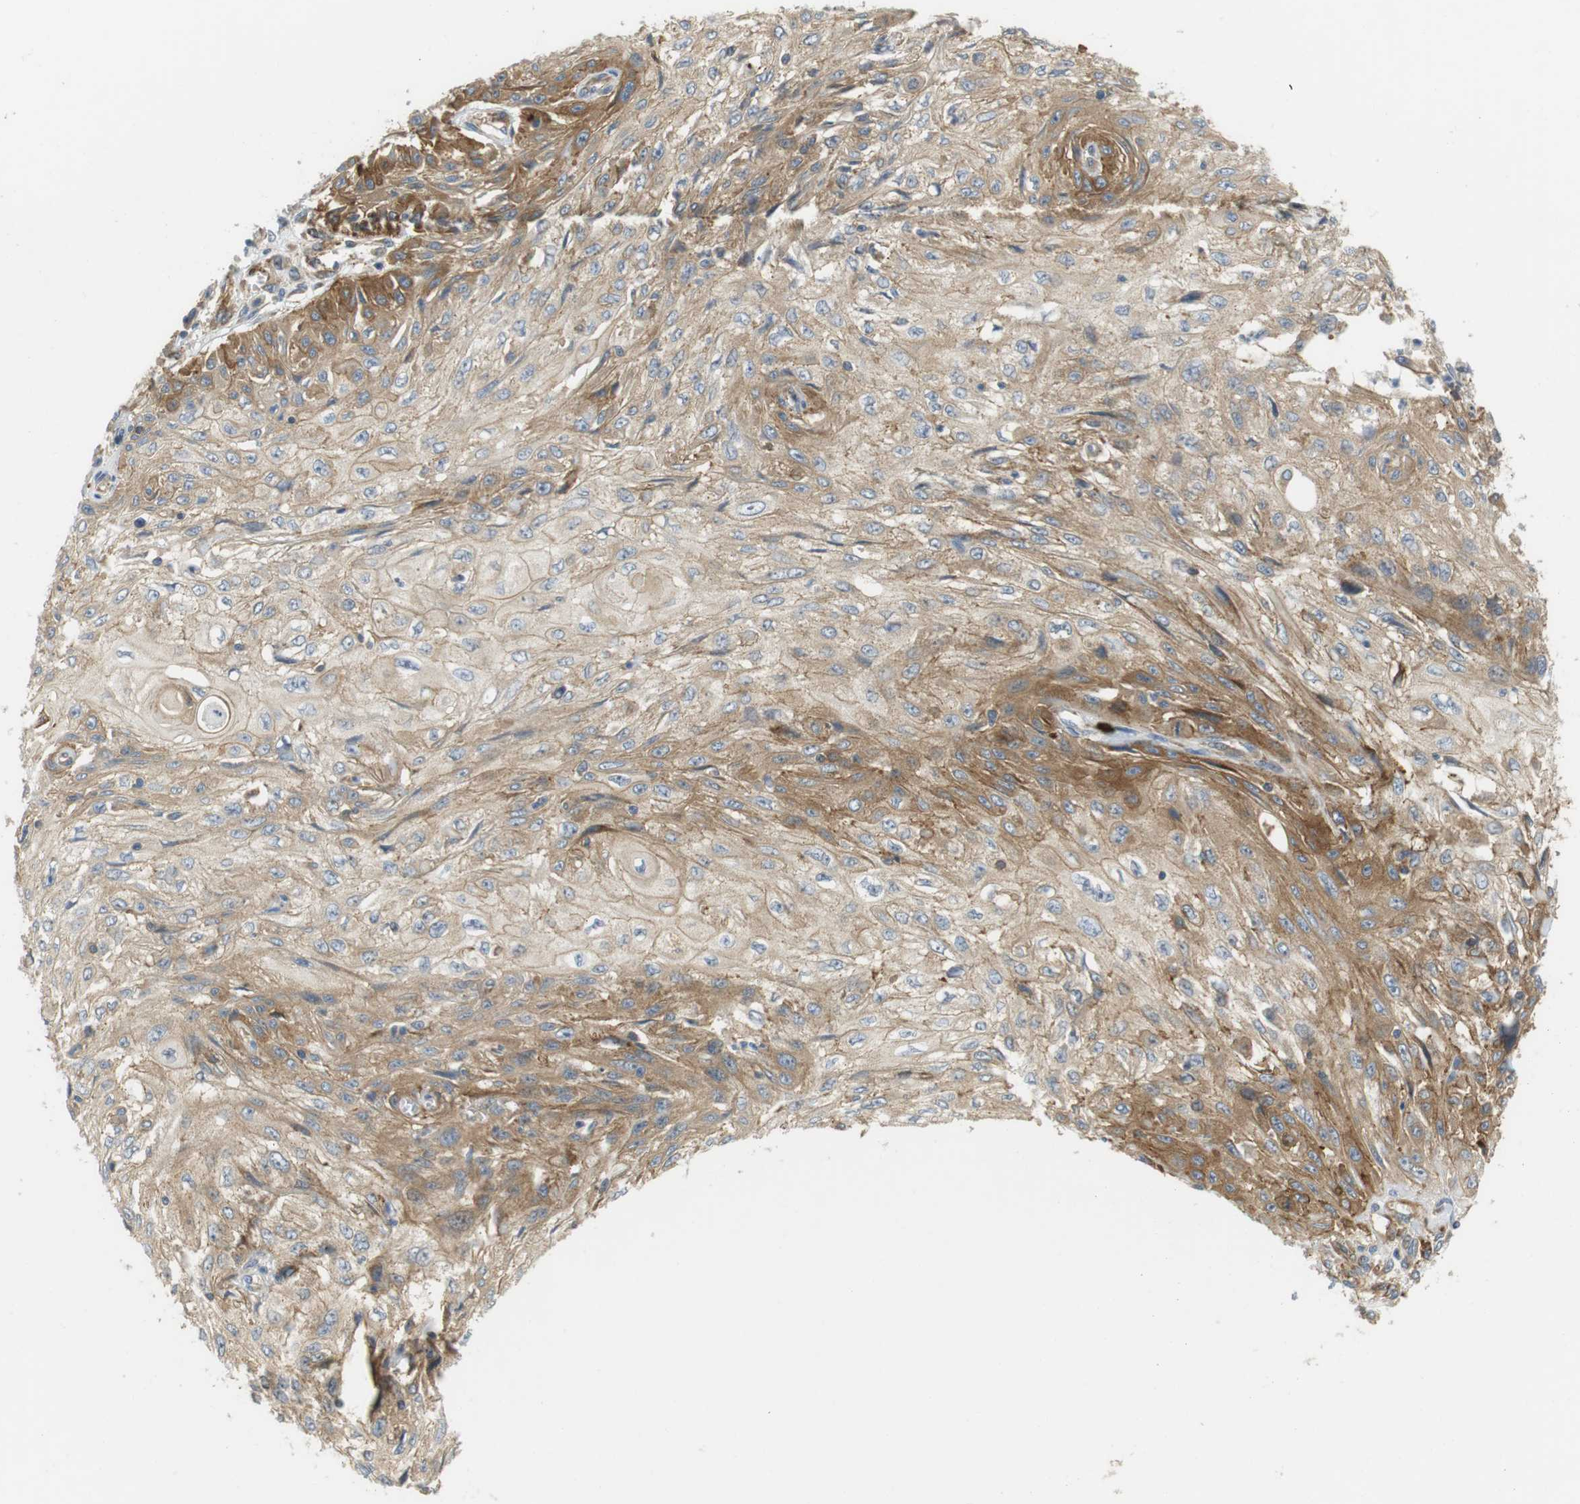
{"staining": {"intensity": "moderate", "quantity": ">75%", "location": "cytoplasmic/membranous"}, "tissue": "skin cancer", "cell_type": "Tumor cells", "image_type": "cancer", "snomed": [{"axis": "morphology", "description": "Squamous cell carcinoma, NOS"}, {"axis": "topography", "description": "Skin"}], "caption": "Skin squamous cell carcinoma stained with DAB immunohistochemistry shows medium levels of moderate cytoplasmic/membranous staining in about >75% of tumor cells. The staining was performed using DAB (3,3'-diaminobenzidine) to visualize the protein expression in brown, while the nuclei were stained in blue with hematoxylin (Magnification: 20x).", "gene": "TMEM200A", "patient": {"sex": "male", "age": 75}}